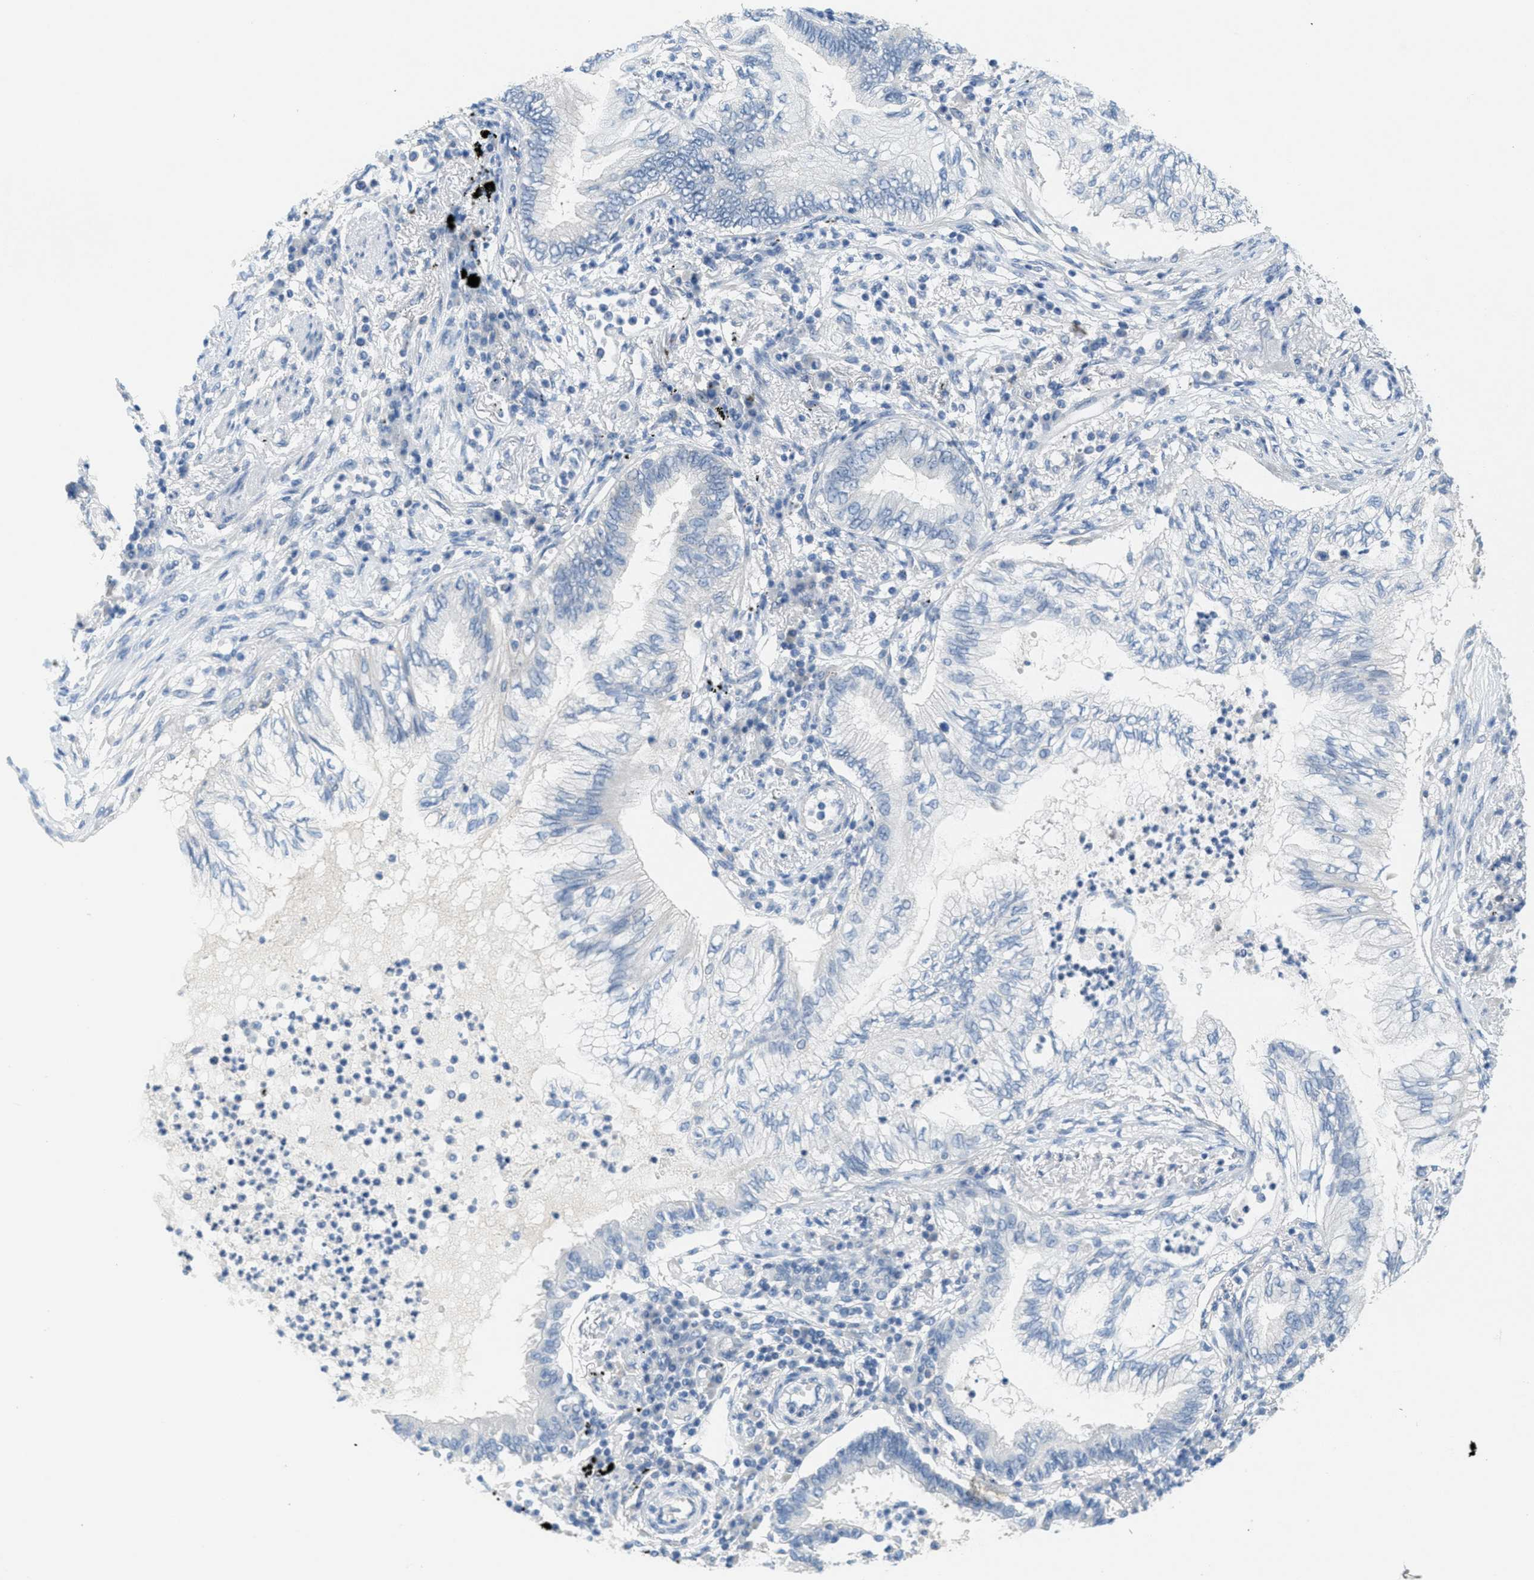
{"staining": {"intensity": "negative", "quantity": "none", "location": "none"}, "tissue": "lung cancer", "cell_type": "Tumor cells", "image_type": "cancer", "snomed": [{"axis": "morphology", "description": "Normal tissue, NOS"}, {"axis": "morphology", "description": "Adenocarcinoma, NOS"}, {"axis": "topography", "description": "Bronchus"}, {"axis": "topography", "description": "Lung"}], "caption": "Immunohistochemical staining of human adenocarcinoma (lung) reveals no significant positivity in tumor cells.", "gene": "ZFYVE9", "patient": {"sex": "female", "age": 70}}